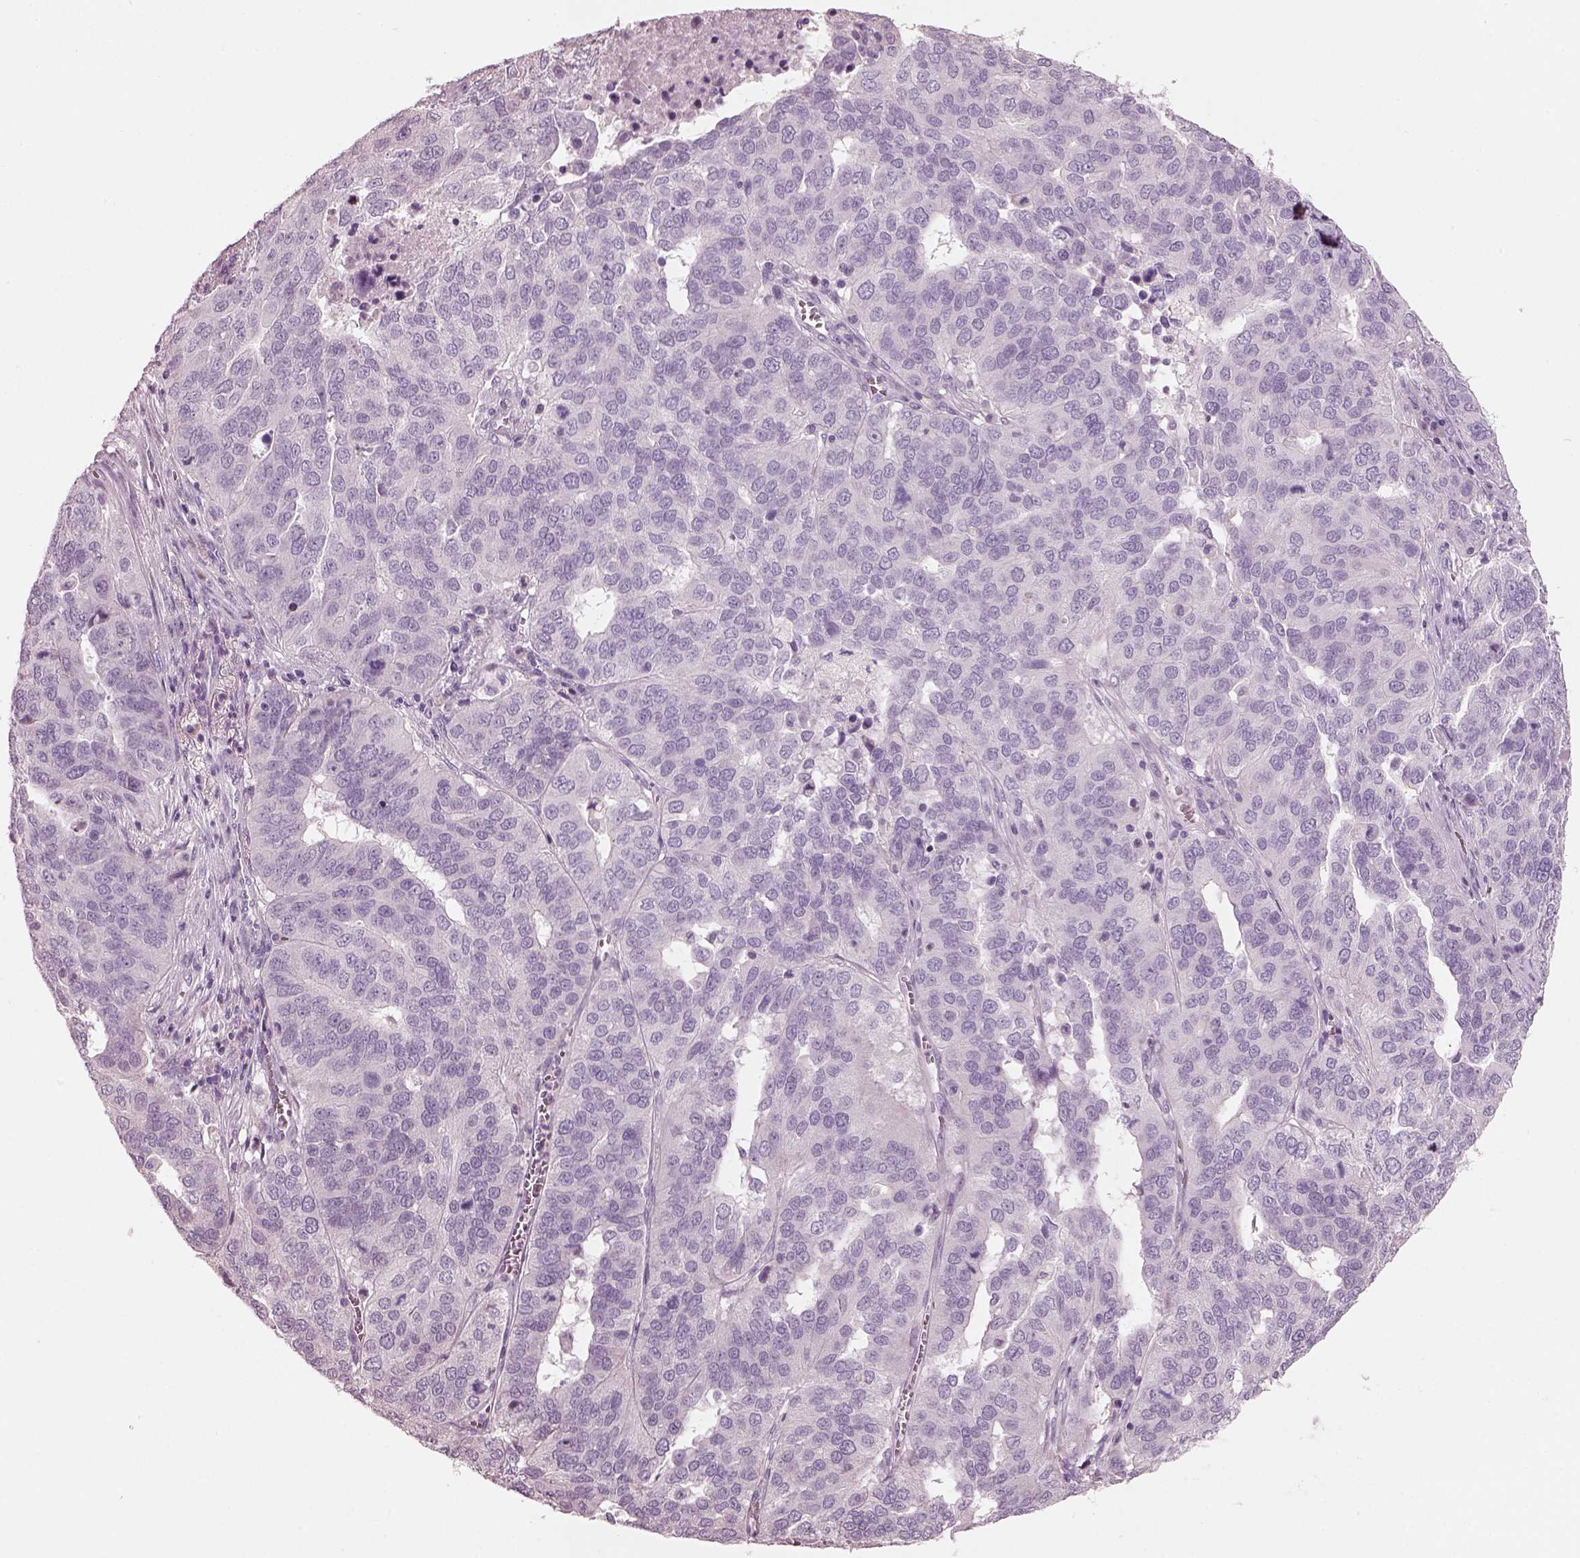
{"staining": {"intensity": "negative", "quantity": "none", "location": "none"}, "tissue": "ovarian cancer", "cell_type": "Tumor cells", "image_type": "cancer", "snomed": [{"axis": "morphology", "description": "Carcinoma, endometroid"}, {"axis": "topography", "description": "Soft tissue"}, {"axis": "topography", "description": "Ovary"}], "caption": "Immunohistochemistry (IHC) of ovarian cancer displays no positivity in tumor cells. (Stains: DAB (3,3'-diaminobenzidine) IHC with hematoxylin counter stain, Microscopy: brightfield microscopy at high magnification).", "gene": "SLC27A2", "patient": {"sex": "female", "age": 52}}